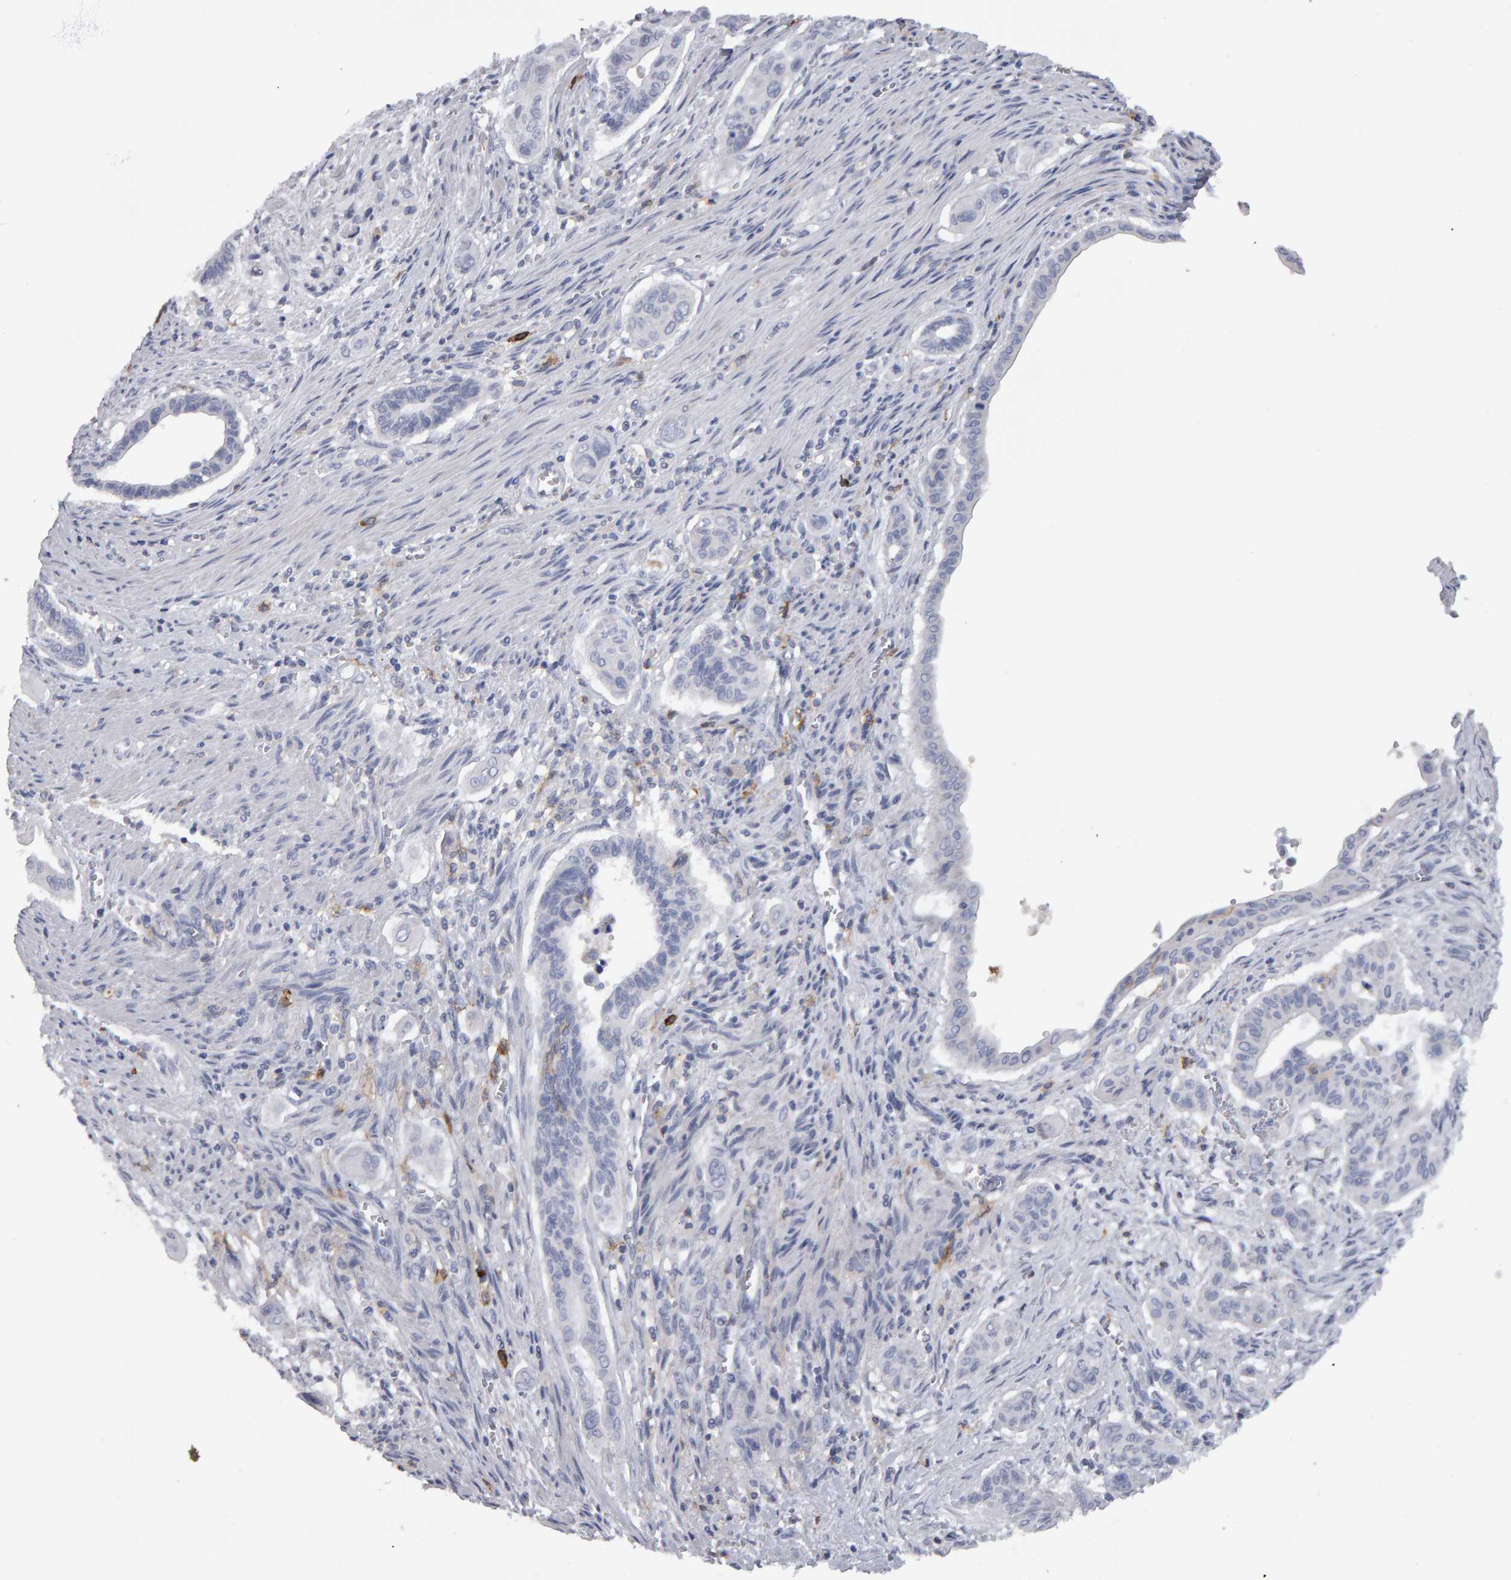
{"staining": {"intensity": "negative", "quantity": "none", "location": "none"}, "tissue": "pancreatic cancer", "cell_type": "Tumor cells", "image_type": "cancer", "snomed": [{"axis": "morphology", "description": "Adenocarcinoma, NOS"}, {"axis": "topography", "description": "Pancreas"}], "caption": "Immunohistochemical staining of human pancreatic adenocarcinoma reveals no significant staining in tumor cells.", "gene": "CD38", "patient": {"sex": "male", "age": 77}}